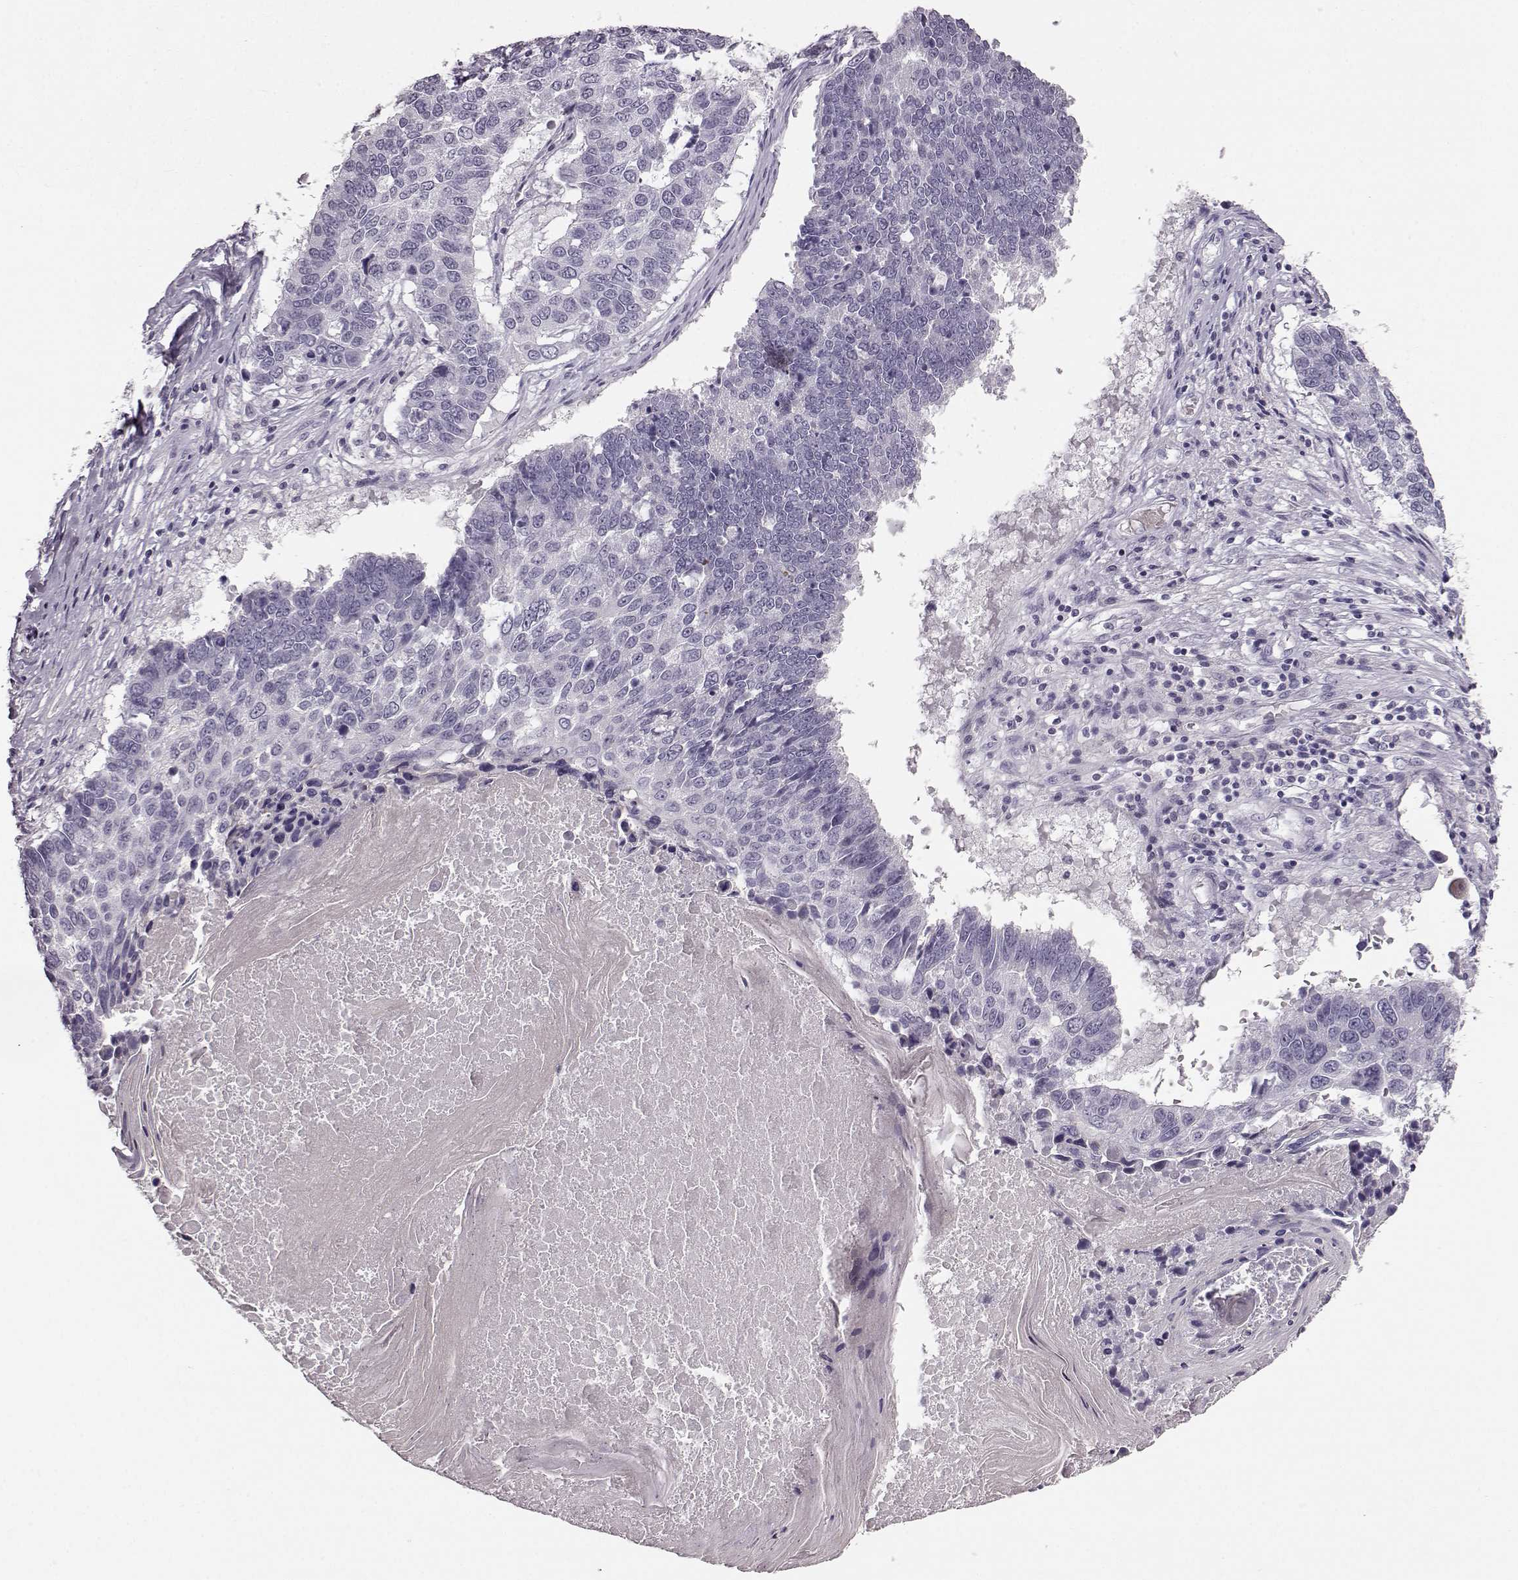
{"staining": {"intensity": "negative", "quantity": "none", "location": "none"}, "tissue": "lung cancer", "cell_type": "Tumor cells", "image_type": "cancer", "snomed": [{"axis": "morphology", "description": "Squamous cell carcinoma, NOS"}, {"axis": "topography", "description": "Lung"}], "caption": "High magnification brightfield microscopy of lung cancer stained with DAB (3,3'-diaminobenzidine) (brown) and counterstained with hematoxylin (blue): tumor cells show no significant expression.", "gene": "KIAA0319", "patient": {"sex": "male", "age": 73}}